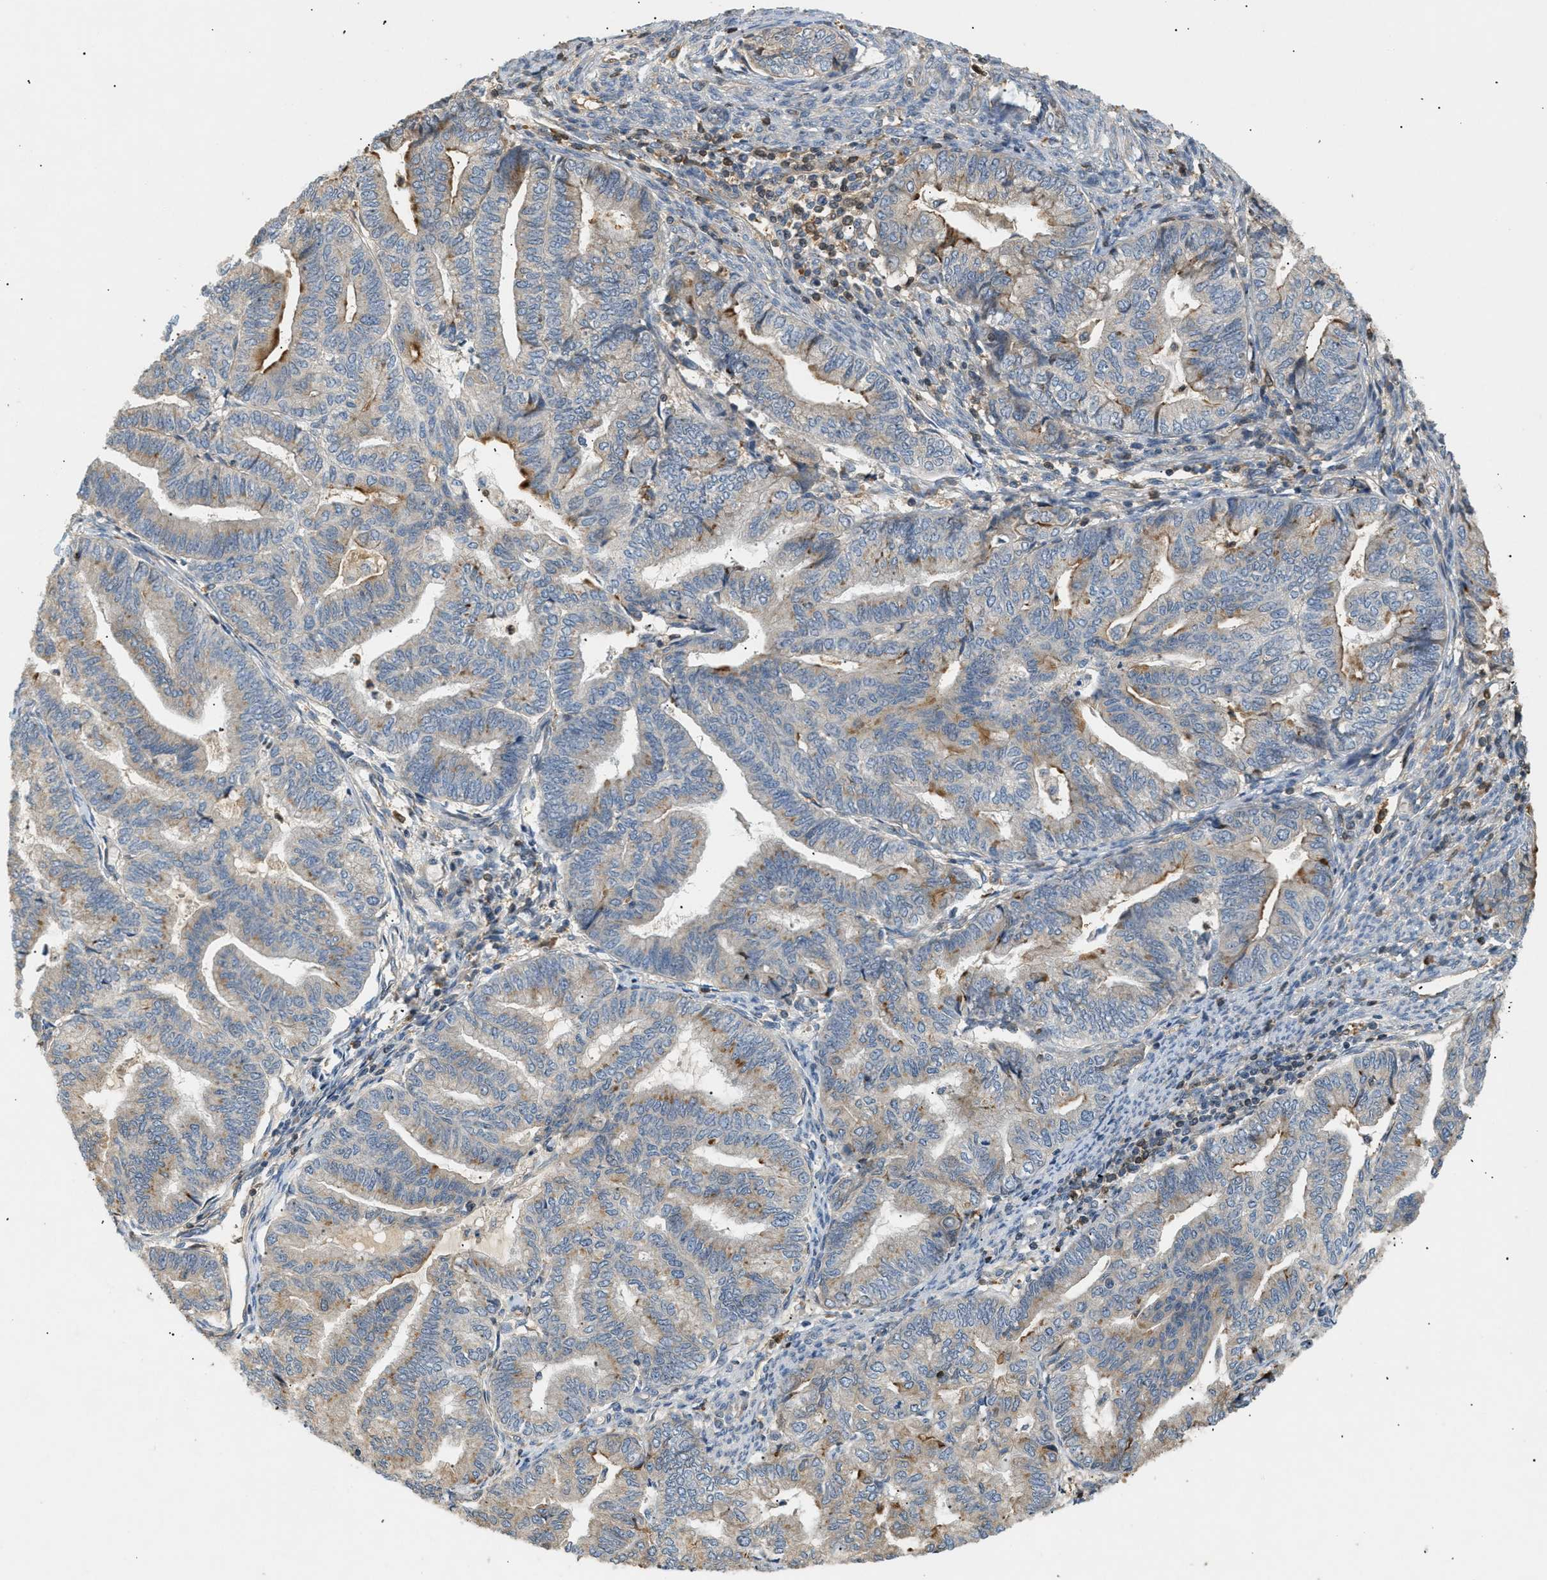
{"staining": {"intensity": "moderate", "quantity": "<25%", "location": "cytoplasmic/membranous"}, "tissue": "endometrial cancer", "cell_type": "Tumor cells", "image_type": "cancer", "snomed": [{"axis": "morphology", "description": "Adenocarcinoma, NOS"}, {"axis": "topography", "description": "Endometrium"}], "caption": "Brown immunohistochemical staining in human endometrial cancer (adenocarcinoma) demonstrates moderate cytoplasmic/membranous positivity in about <25% of tumor cells.", "gene": "FARS2", "patient": {"sex": "female", "age": 79}}